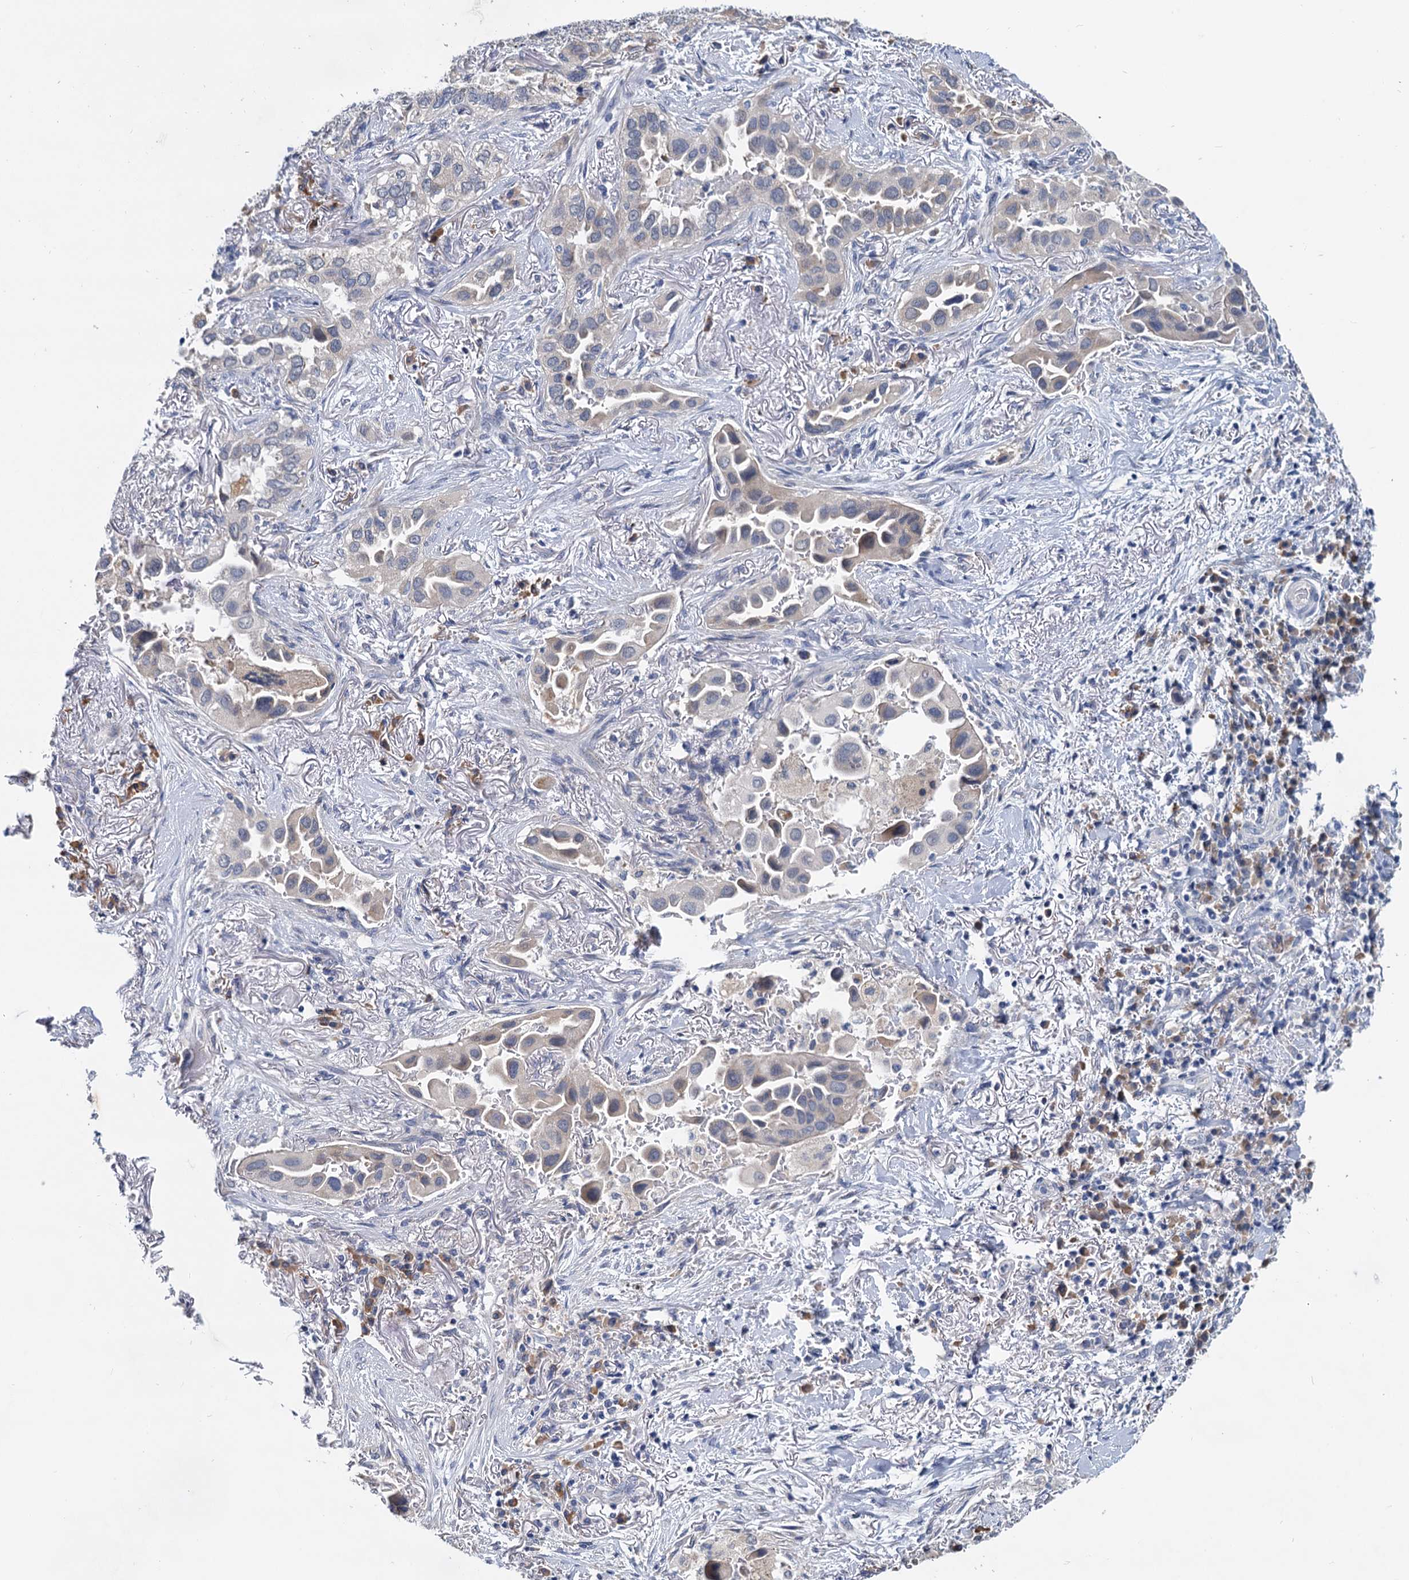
{"staining": {"intensity": "weak", "quantity": "<25%", "location": "cytoplasmic/membranous"}, "tissue": "lung cancer", "cell_type": "Tumor cells", "image_type": "cancer", "snomed": [{"axis": "morphology", "description": "Adenocarcinoma, NOS"}, {"axis": "topography", "description": "Lung"}], "caption": "There is no significant staining in tumor cells of lung cancer.", "gene": "ANKRD42", "patient": {"sex": "female", "age": 76}}